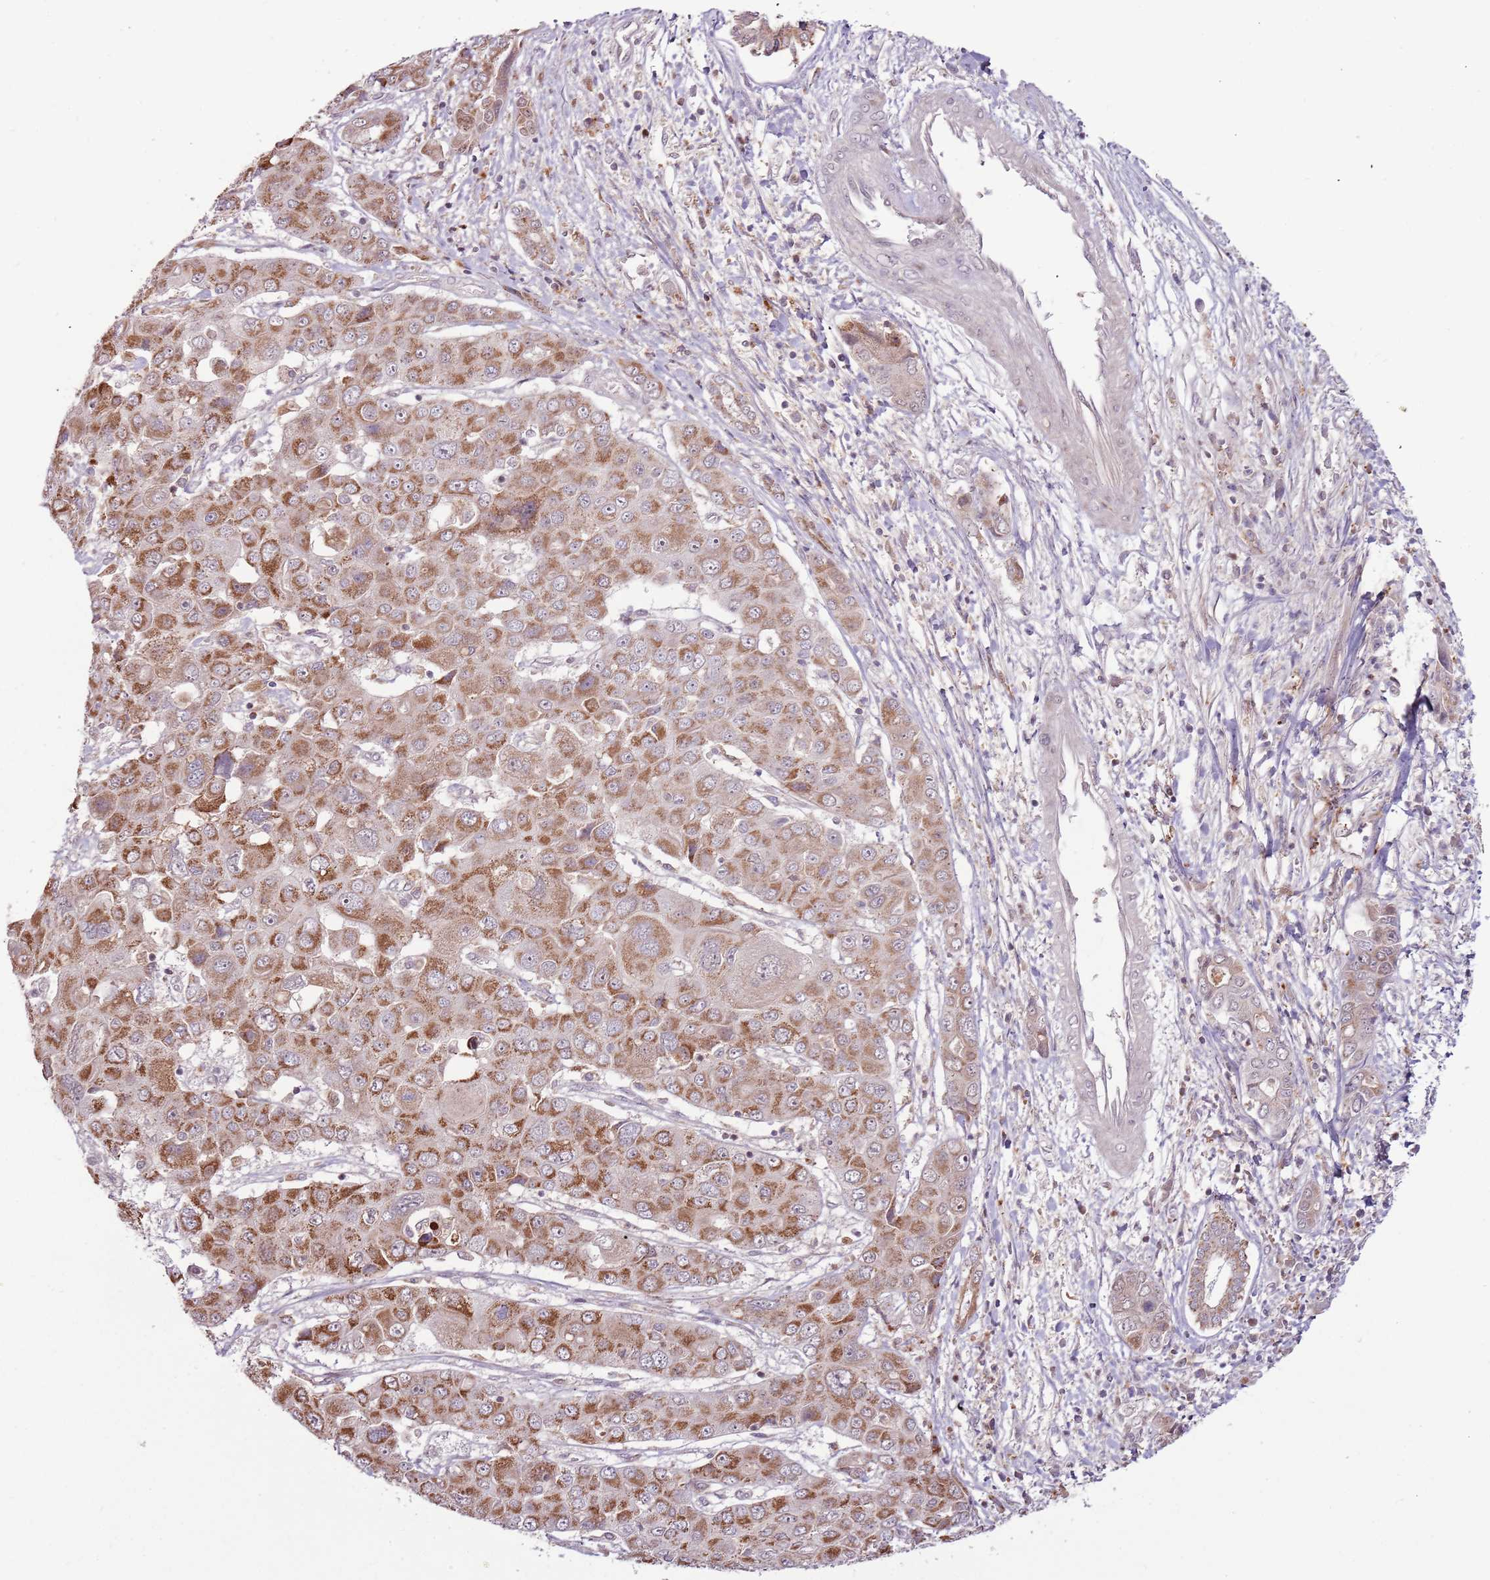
{"staining": {"intensity": "moderate", "quantity": ">75%", "location": "cytoplasmic/membranous"}, "tissue": "liver cancer", "cell_type": "Tumor cells", "image_type": "cancer", "snomed": [{"axis": "morphology", "description": "Cholangiocarcinoma"}, {"axis": "topography", "description": "Liver"}], "caption": "Immunohistochemical staining of human liver cancer exhibits medium levels of moderate cytoplasmic/membranous staining in about >75% of tumor cells.", "gene": "ULK3", "patient": {"sex": "male", "age": 67}}